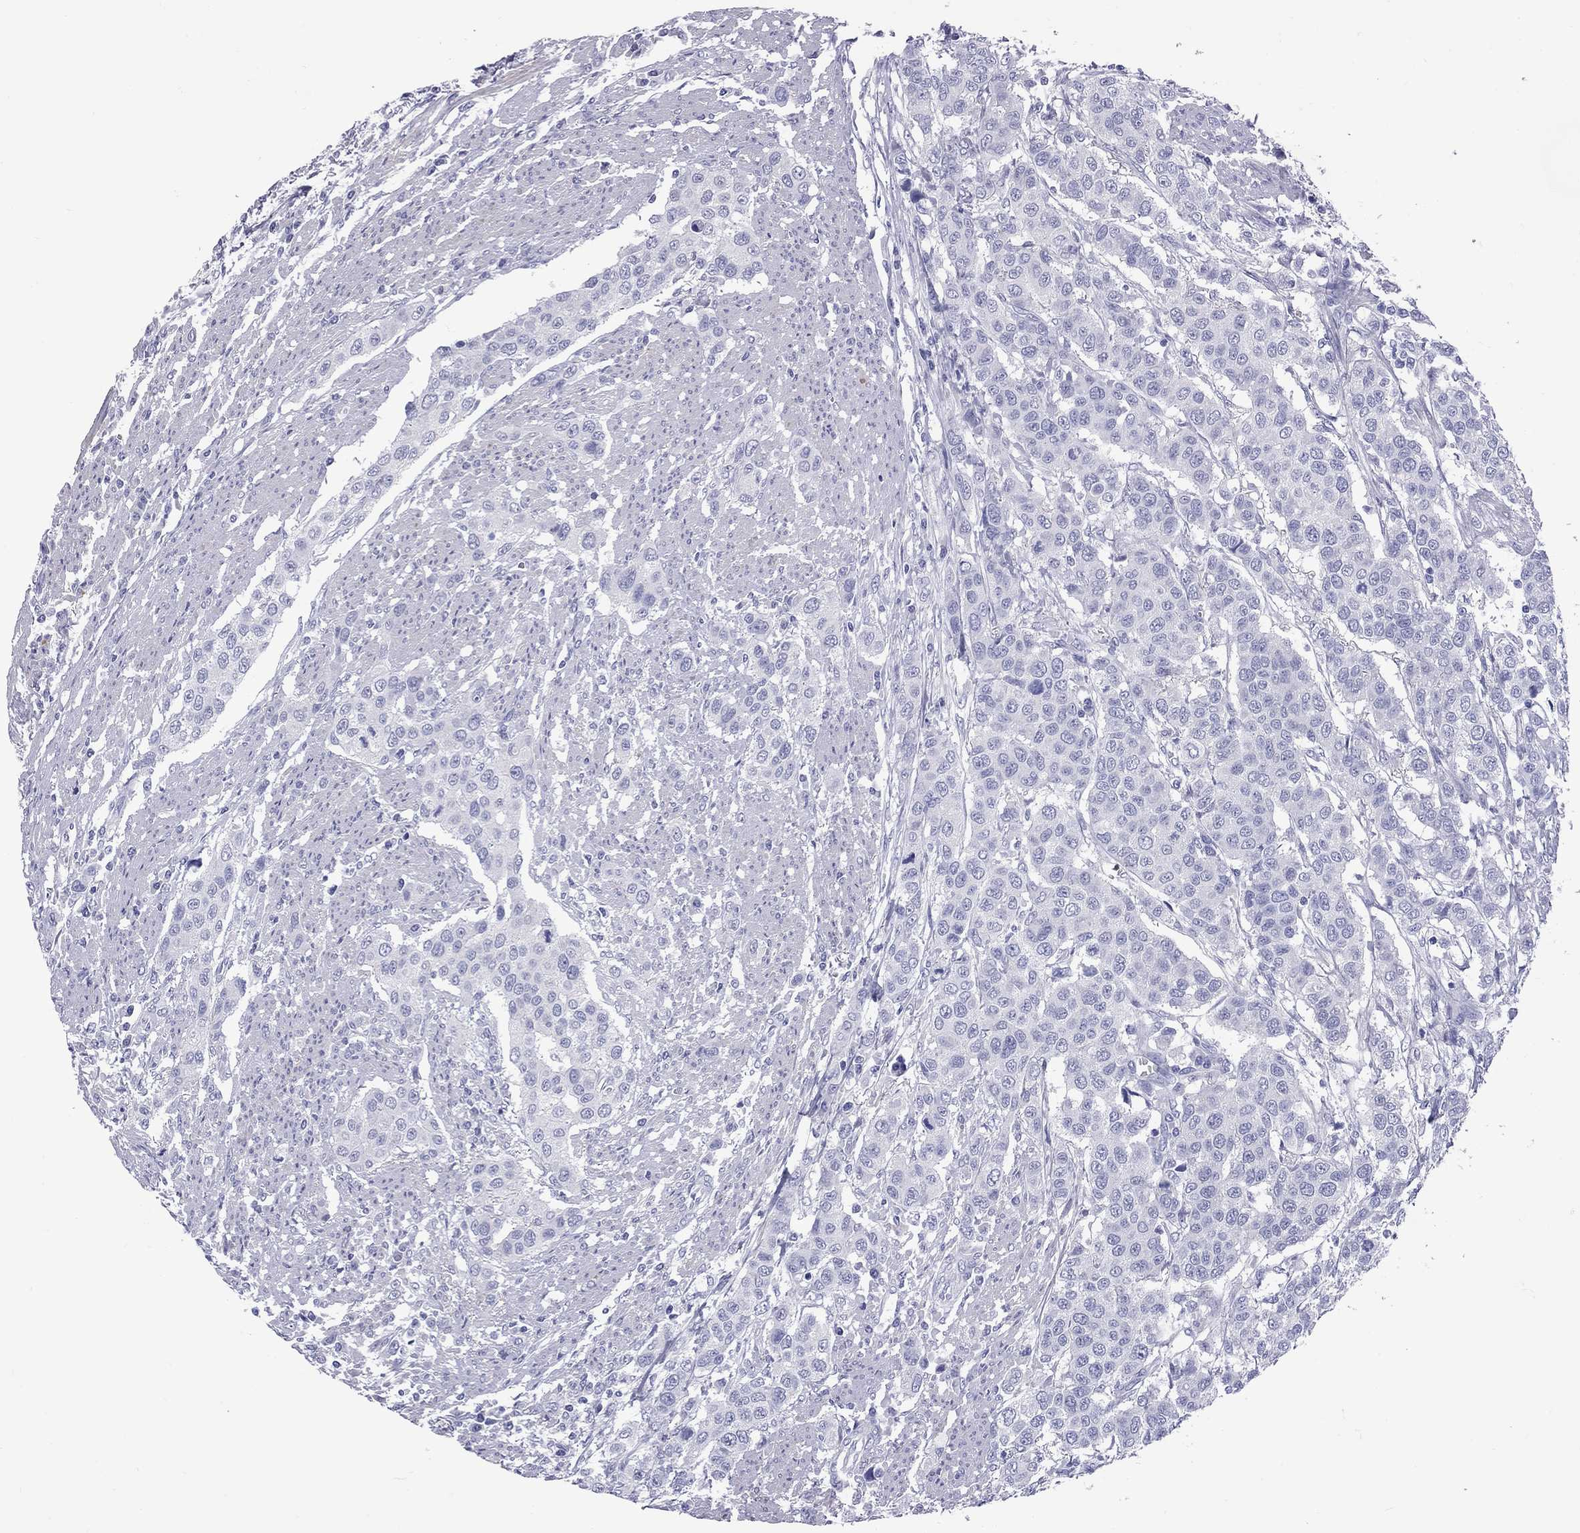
{"staining": {"intensity": "negative", "quantity": "none", "location": "none"}, "tissue": "urothelial cancer", "cell_type": "Tumor cells", "image_type": "cancer", "snomed": [{"axis": "morphology", "description": "Urothelial carcinoma, High grade"}, {"axis": "topography", "description": "Urinary bladder"}], "caption": "IHC micrograph of human urothelial cancer stained for a protein (brown), which reveals no expression in tumor cells.", "gene": "EPPIN", "patient": {"sex": "female", "age": 58}}